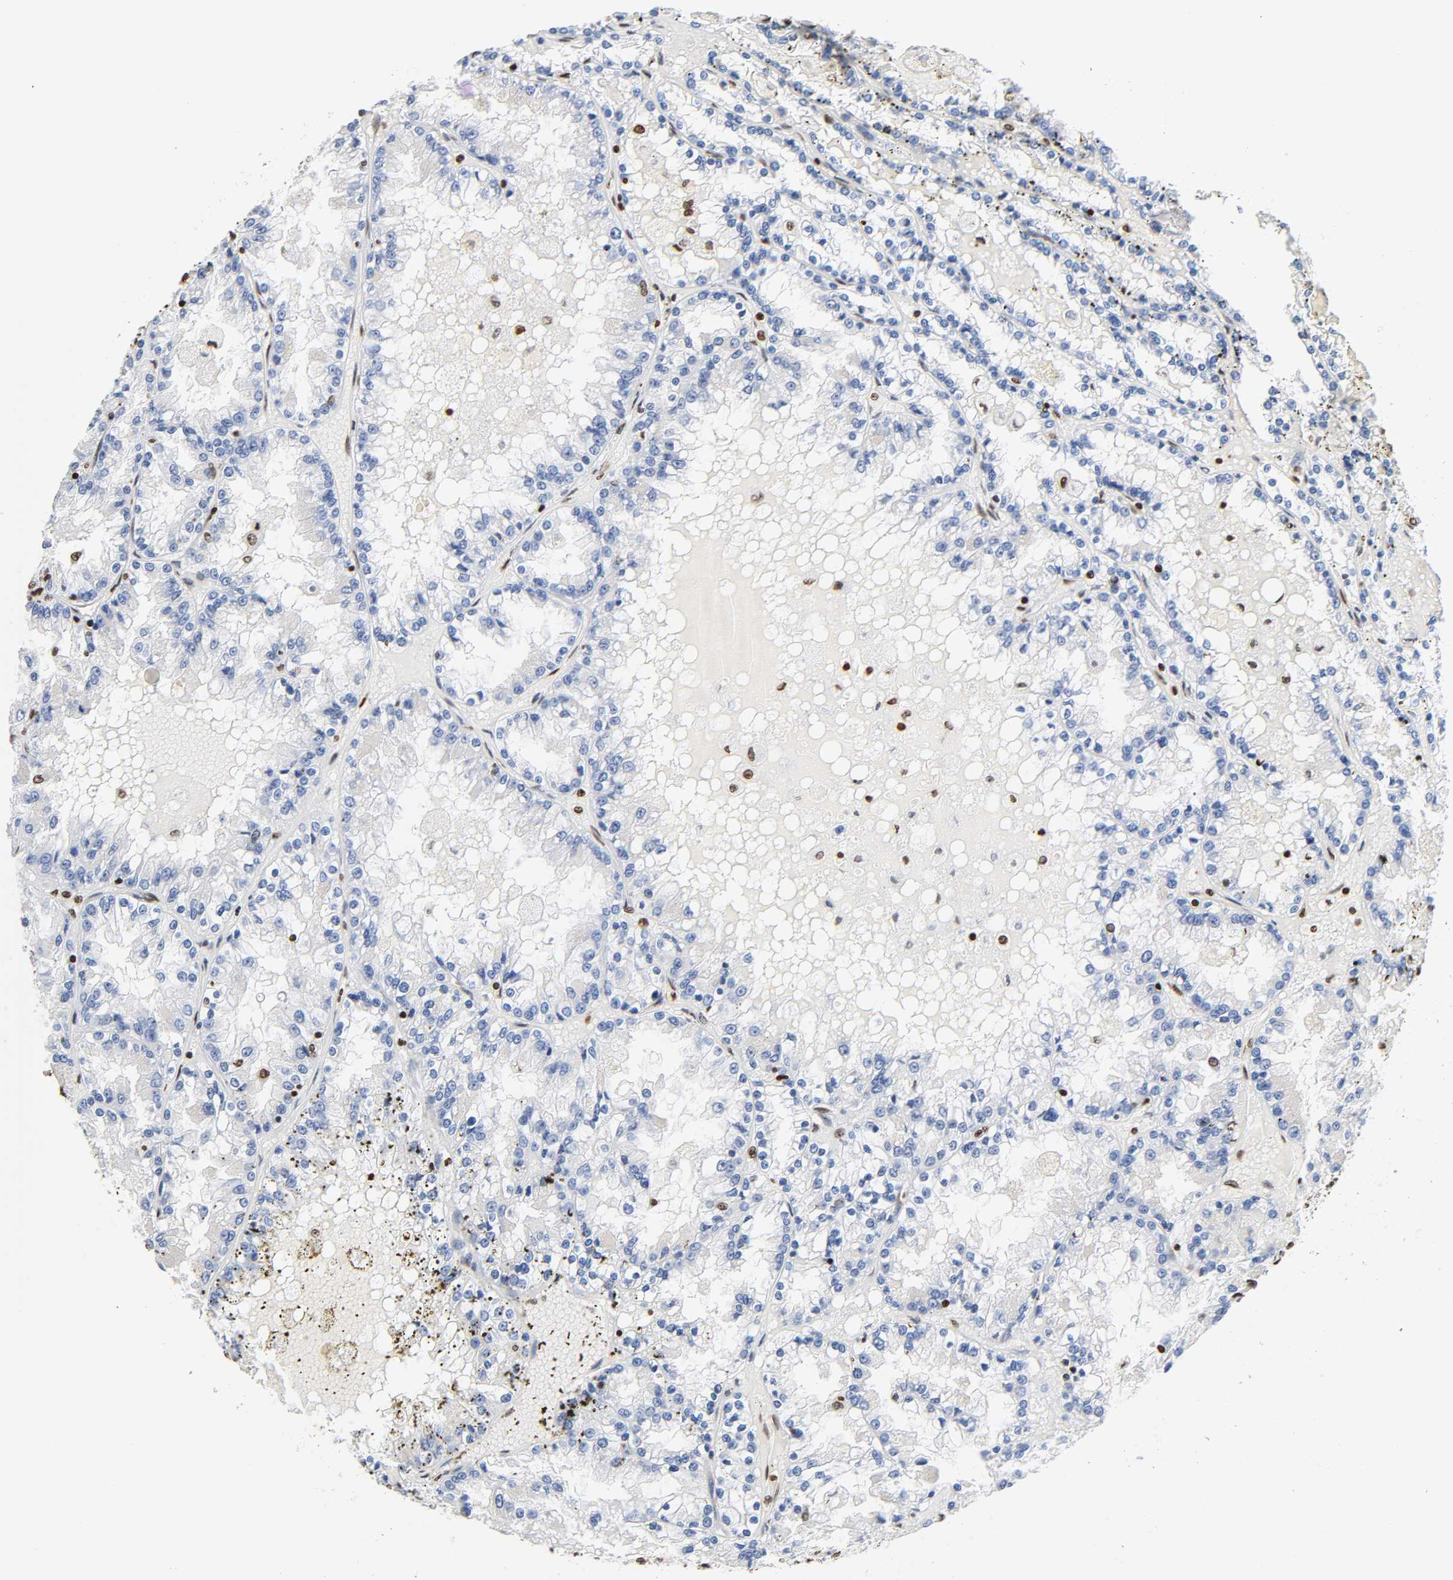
{"staining": {"intensity": "moderate", "quantity": "<25%", "location": "nuclear"}, "tissue": "renal cancer", "cell_type": "Tumor cells", "image_type": "cancer", "snomed": [{"axis": "morphology", "description": "Adenocarcinoma, NOS"}, {"axis": "topography", "description": "Kidney"}], "caption": "An image of human renal cancer (adenocarcinoma) stained for a protein displays moderate nuclear brown staining in tumor cells.", "gene": "HOXA6", "patient": {"sex": "female", "age": 56}}